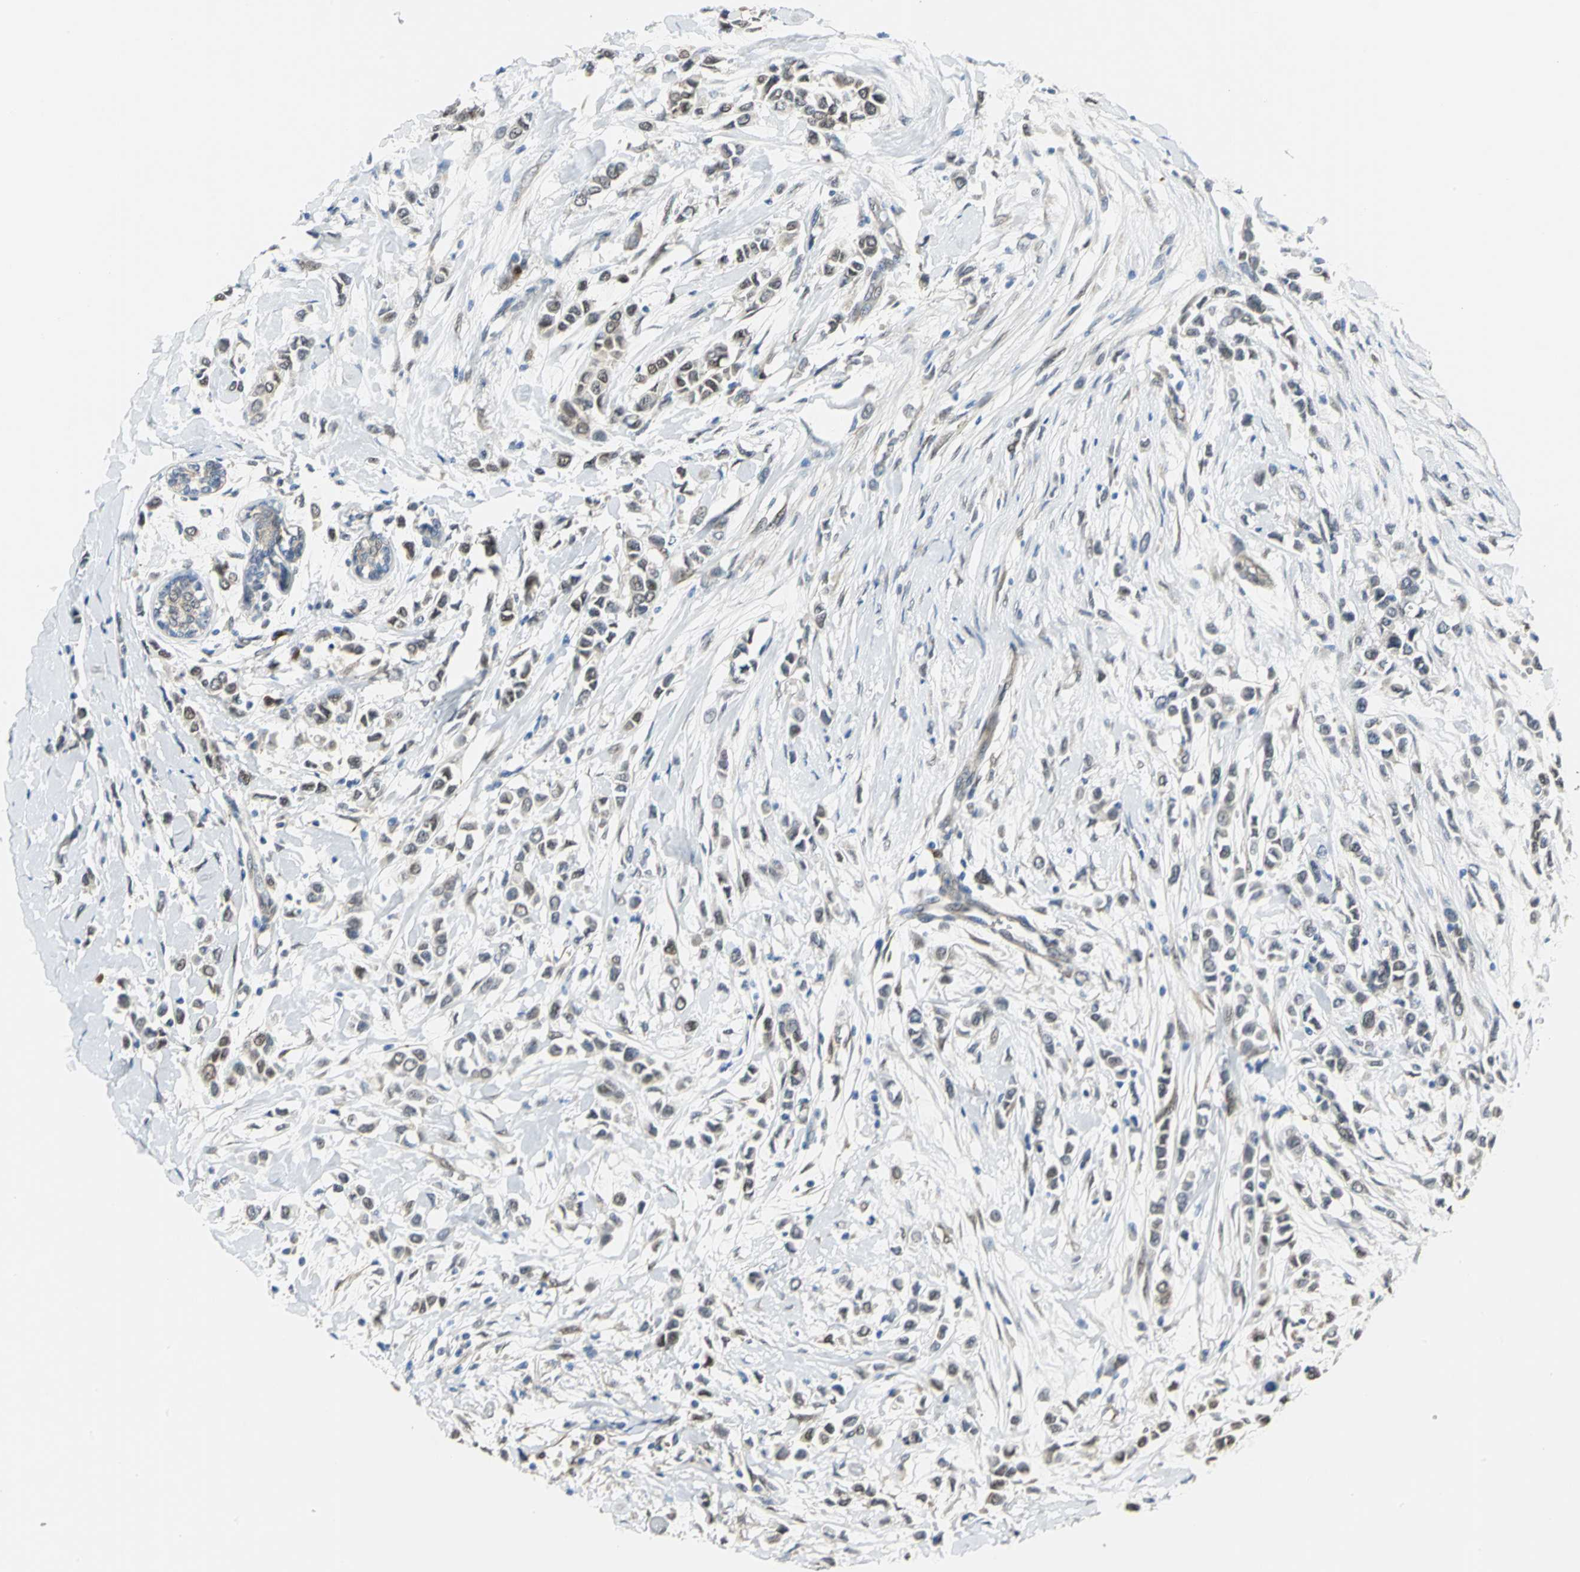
{"staining": {"intensity": "weak", "quantity": "<25%", "location": "cytoplasmic/membranous"}, "tissue": "breast cancer", "cell_type": "Tumor cells", "image_type": "cancer", "snomed": [{"axis": "morphology", "description": "Lobular carcinoma"}, {"axis": "topography", "description": "Breast"}], "caption": "DAB immunohistochemical staining of breast cancer (lobular carcinoma) displays no significant expression in tumor cells. The staining is performed using DAB (3,3'-diaminobenzidine) brown chromogen with nuclei counter-stained in using hematoxylin.", "gene": "PGM3", "patient": {"sex": "female", "age": 51}}